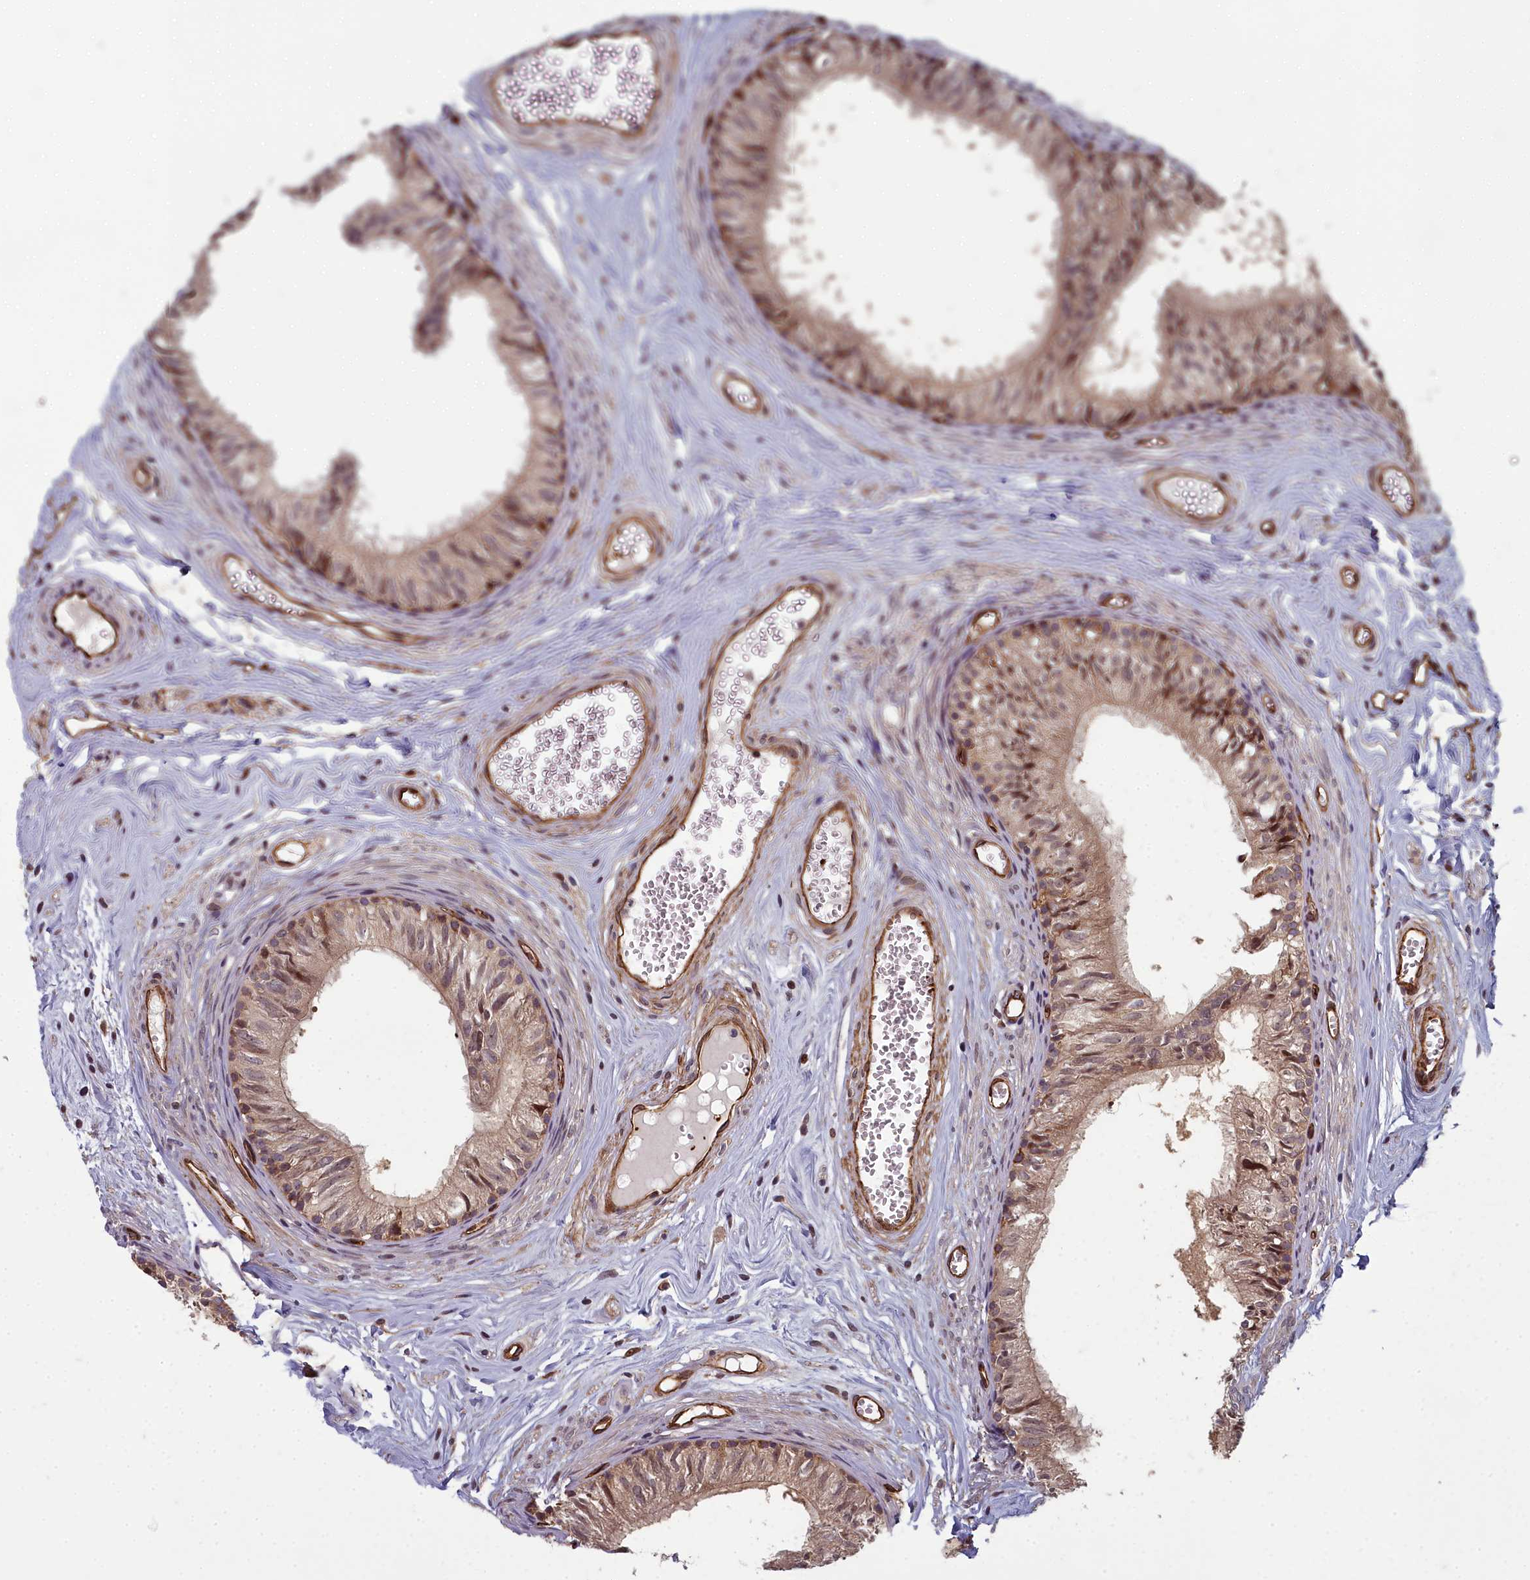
{"staining": {"intensity": "moderate", "quantity": "25%-75%", "location": "cytoplasmic/membranous,nuclear"}, "tissue": "epididymis", "cell_type": "Glandular cells", "image_type": "normal", "snomed": [{"axis": "morphology", "description": "Normal tissue, NOS"}, {"axis": "topography", "description": "Epididymis"}], "caption": "The micrograph shows a brown stain indicating the presence of a protein in the cytoplasmic/membranous,nuclear of glandular cells in epididymis. (Brightfield microscopy of DAB IHC at high magnification).", "gene": "TSPYL4", "patient": {"sex": "male", "age": 36}}